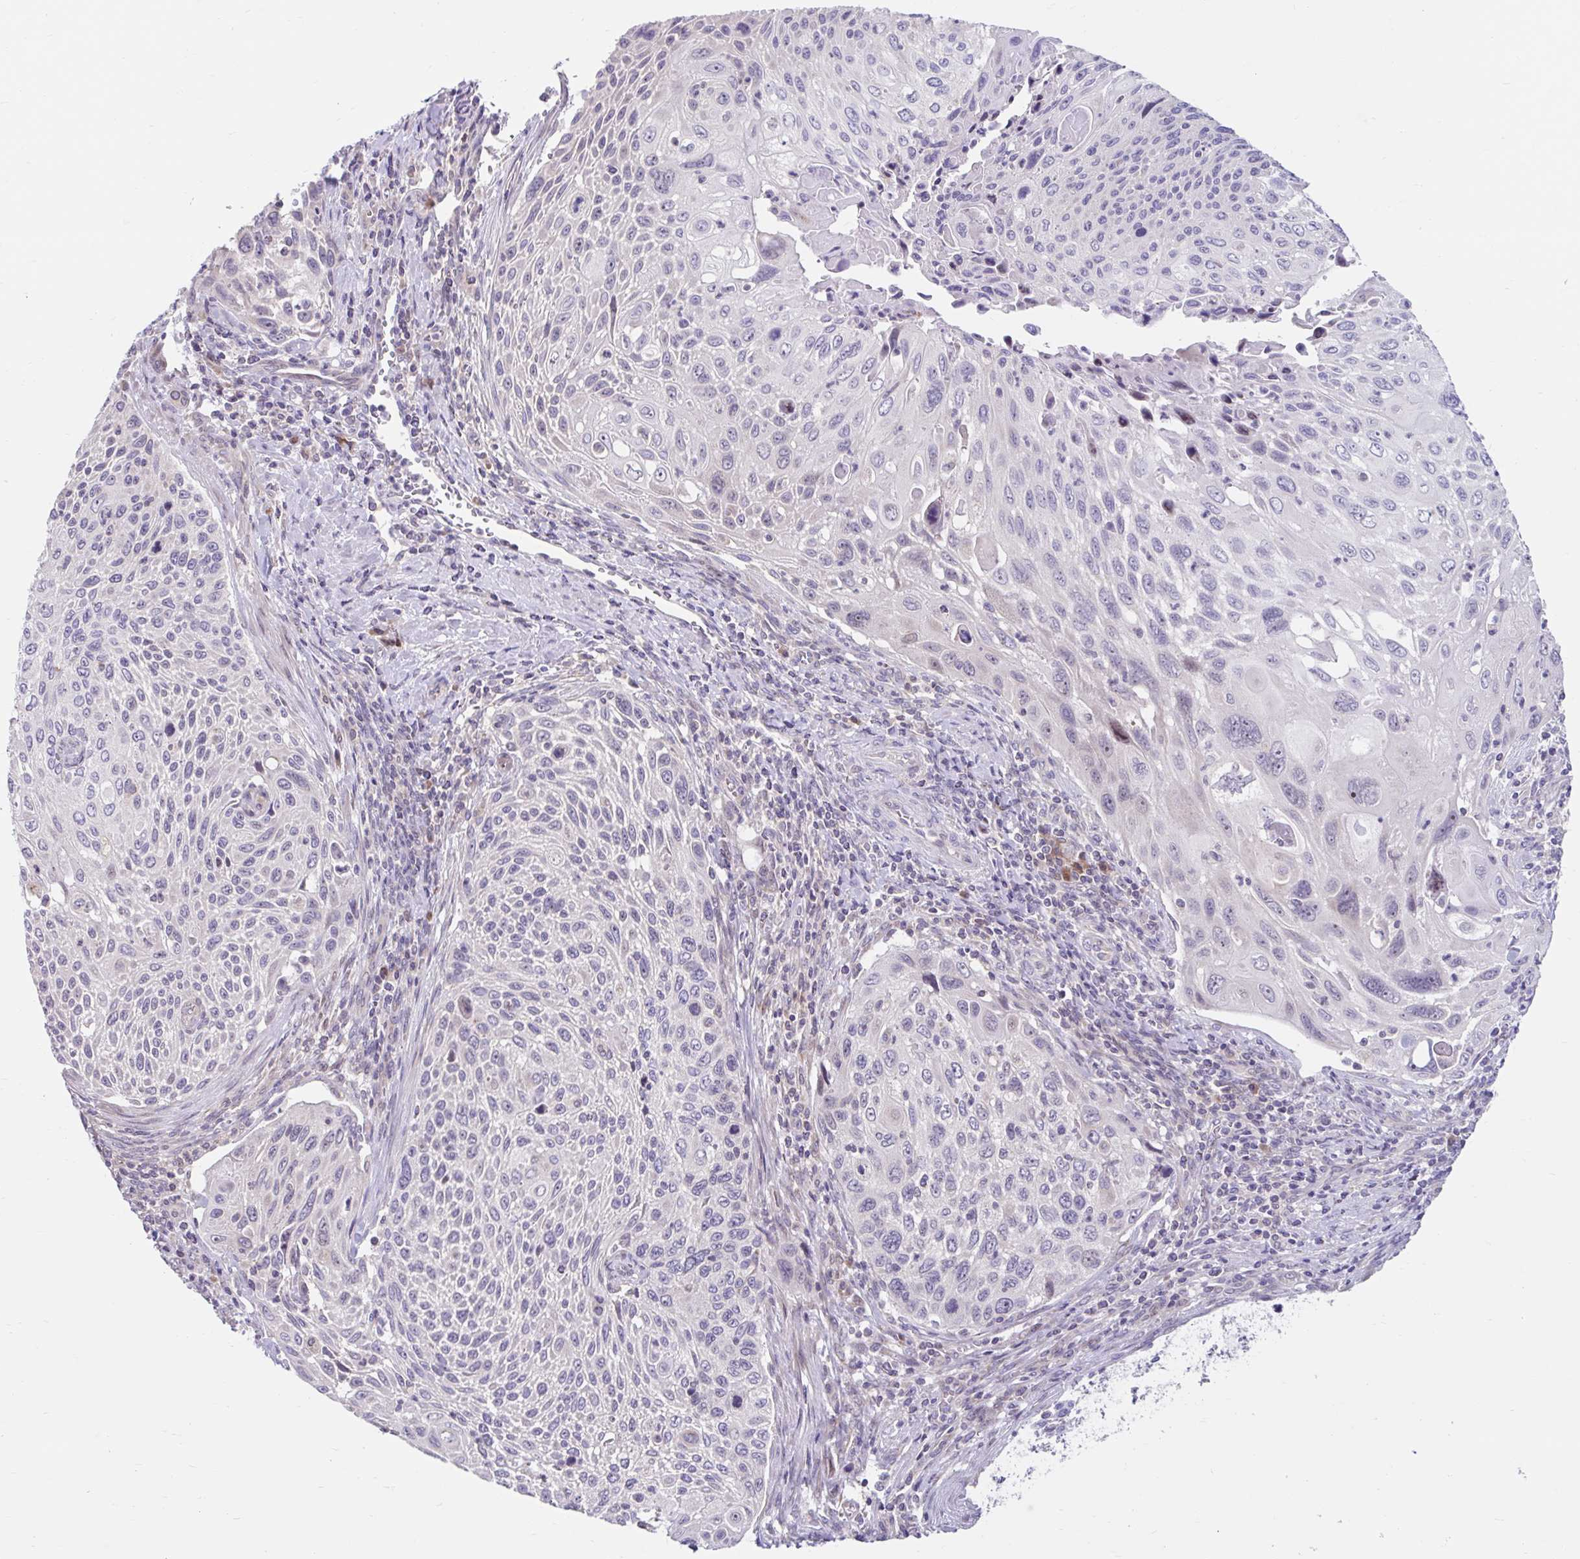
{"staining": {"intensity": "negative", "quantity": "none", "location": "none"}, "tissue": "cervical cancer", "cell_type": "Tumor cells", "image_type": "cancer", "snomed": [{"axis": "morphology", "description": "Squamous cell carcinoma, NOS"}, {"axis": "topography", "description": "Cervix"}], "caption": "Photomicrograph shows no protein positivity in tumor cells of cervical cancer tissue.", "gene": "NT5C1B", "patient": {"sex": "female", "age": 70}}